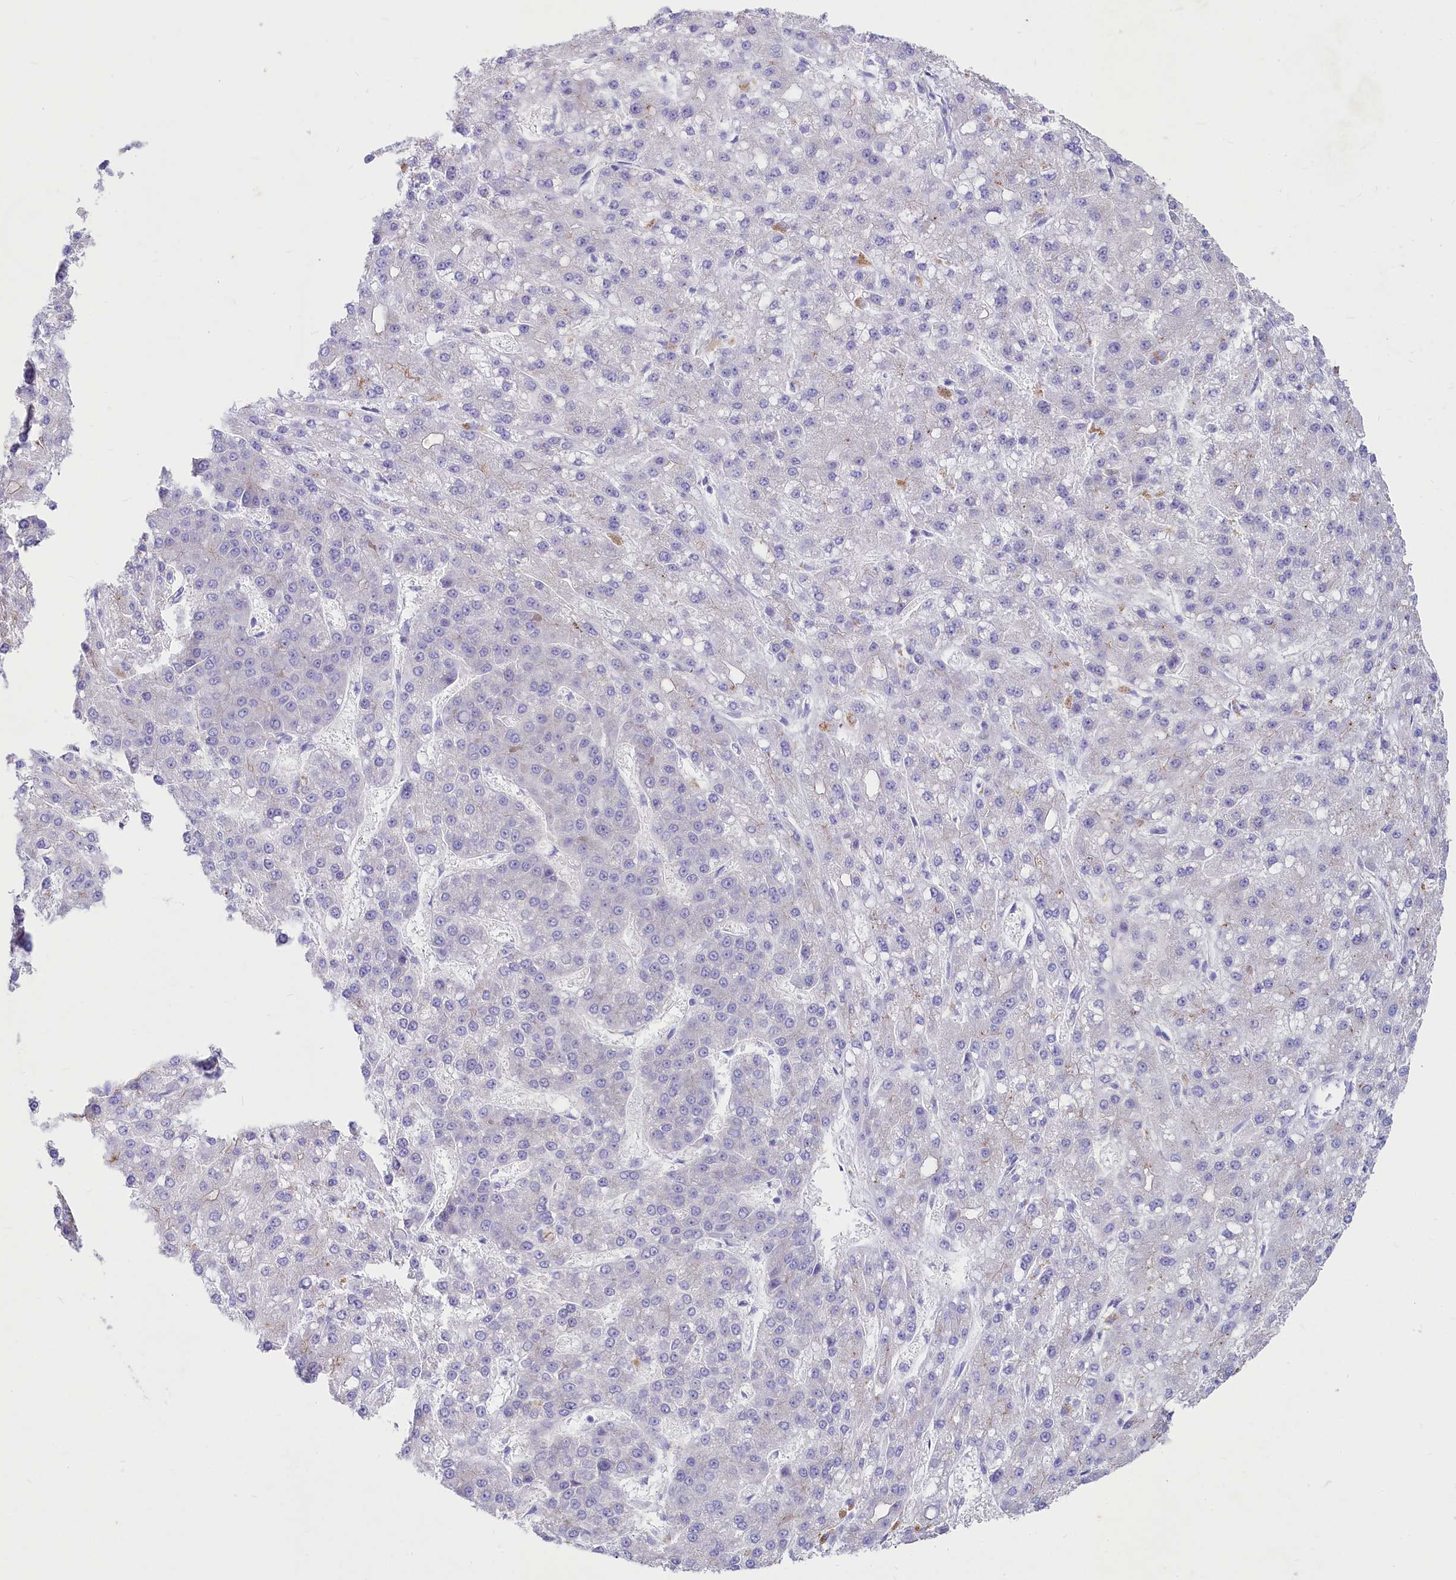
{"staining": {"intensity": "negative", "quantity": "none", "location": "none"}, "tissue": "liver cancer", "cell_type": "Tumor cells", "image_type": "cancer", "snomed": [{"axis": "morphology", "description": "Carcinoma, Hepatocellular, NOS"}, {"axis": "topography", "description": "Liver"}], "caption": "This image is of liver cancer (hepatocellular carcinoma) stained with IHC to label a protein in brown with the nuclei are counter-stained blue. There is no expression in tumor cells.", "gene": "VPS26B", "patient": {"sex": "male", "age": 67}}